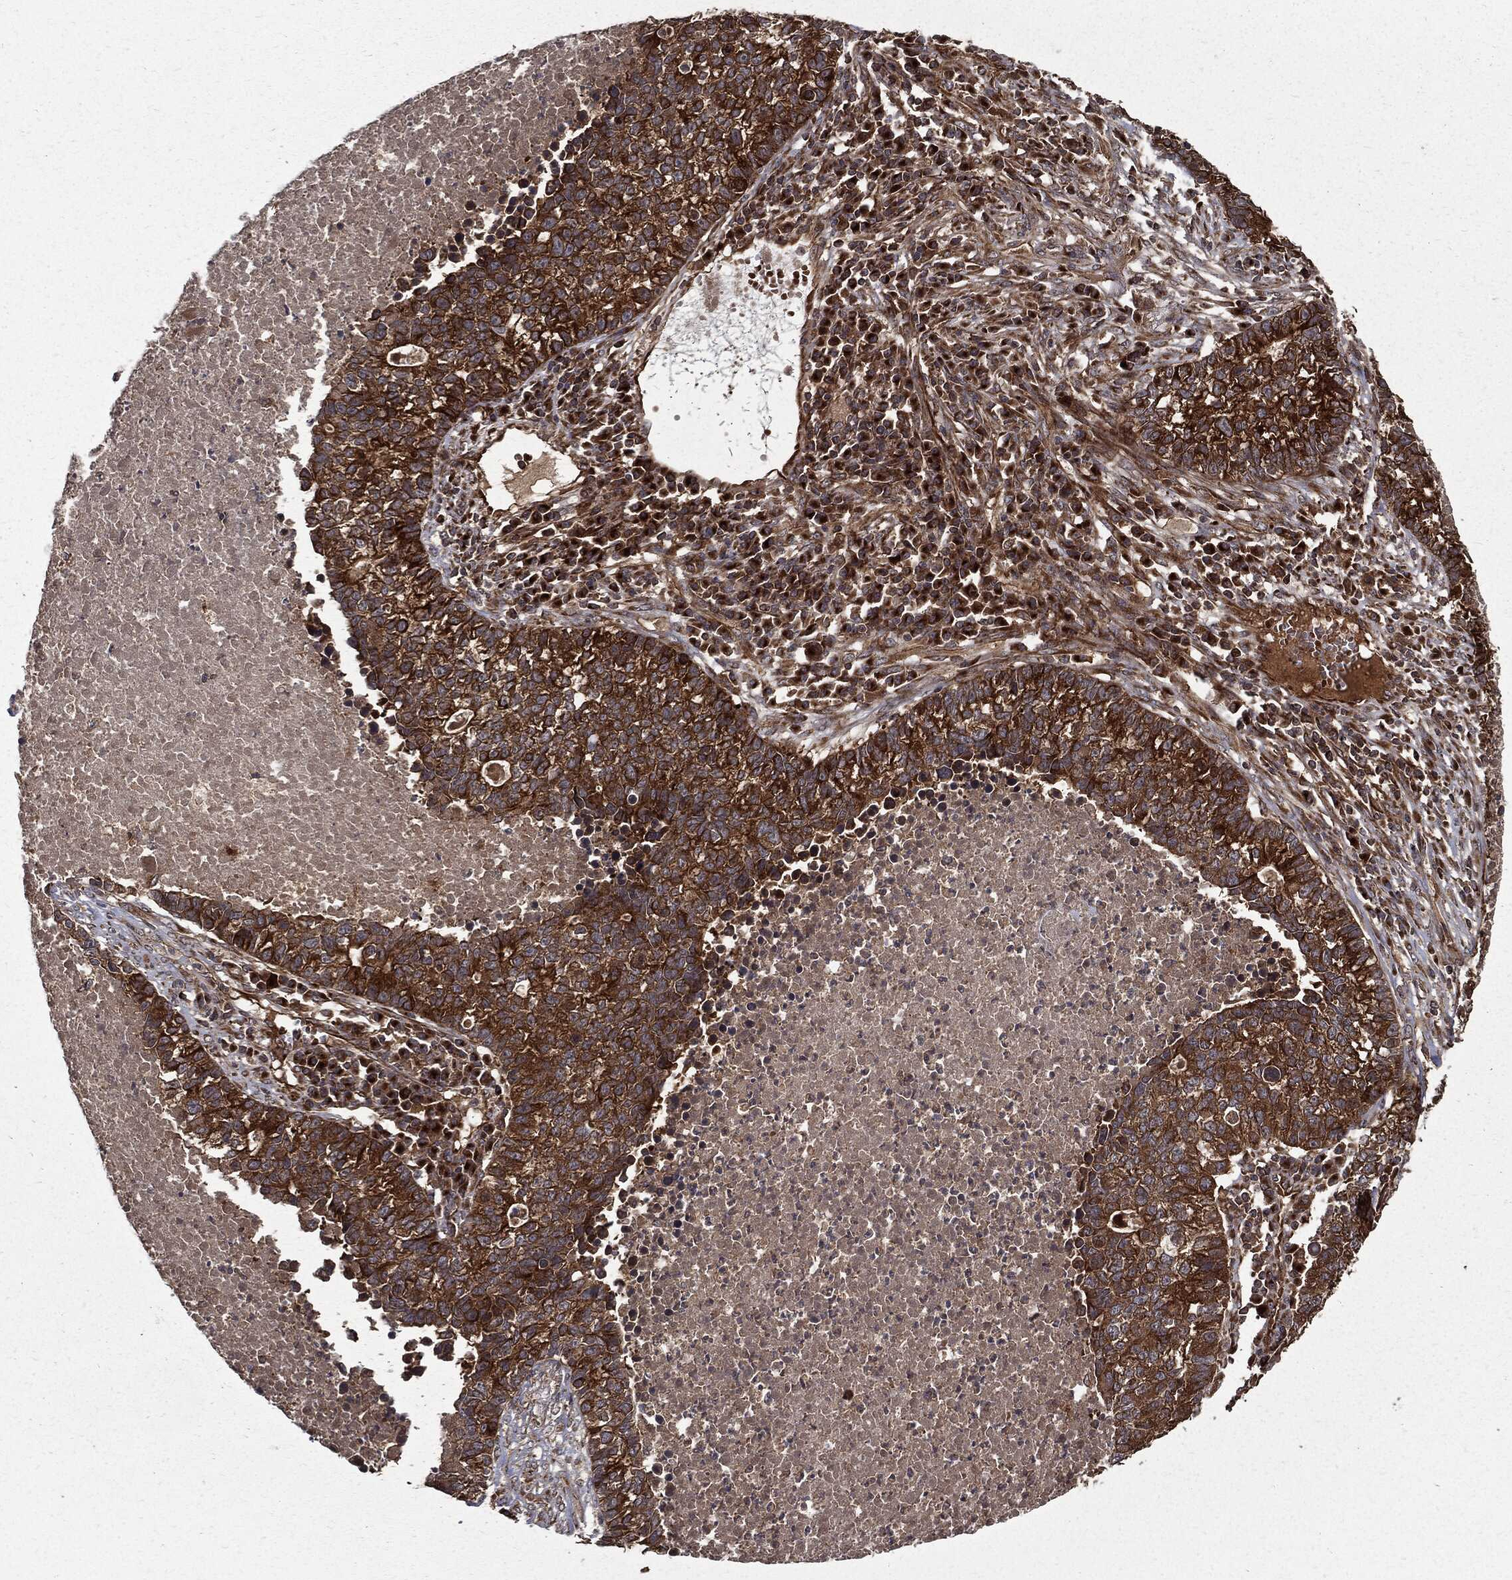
{"staining": {"intensity": "moderate", "quantity": ">75%", "location": "cytoplasmic/membranous"}, "tissue": "lung cancer", "cell_type": "Tumor cells", "image_type": "cancer", "snomed": [{"axis": "morphology", "description": "Adenocarcinoma, NOS"}, {"axis": "topography", "description": "Lung"}], "caption": "An IHC micrograph of tumor tissue is shown. Protein staining in brown shows moderate cytoplasmic/membranous positivity in lung adenocarcinoma within tumor cells.", "gene": "HTT", "patient": {"sex": "male", "age": 57}}